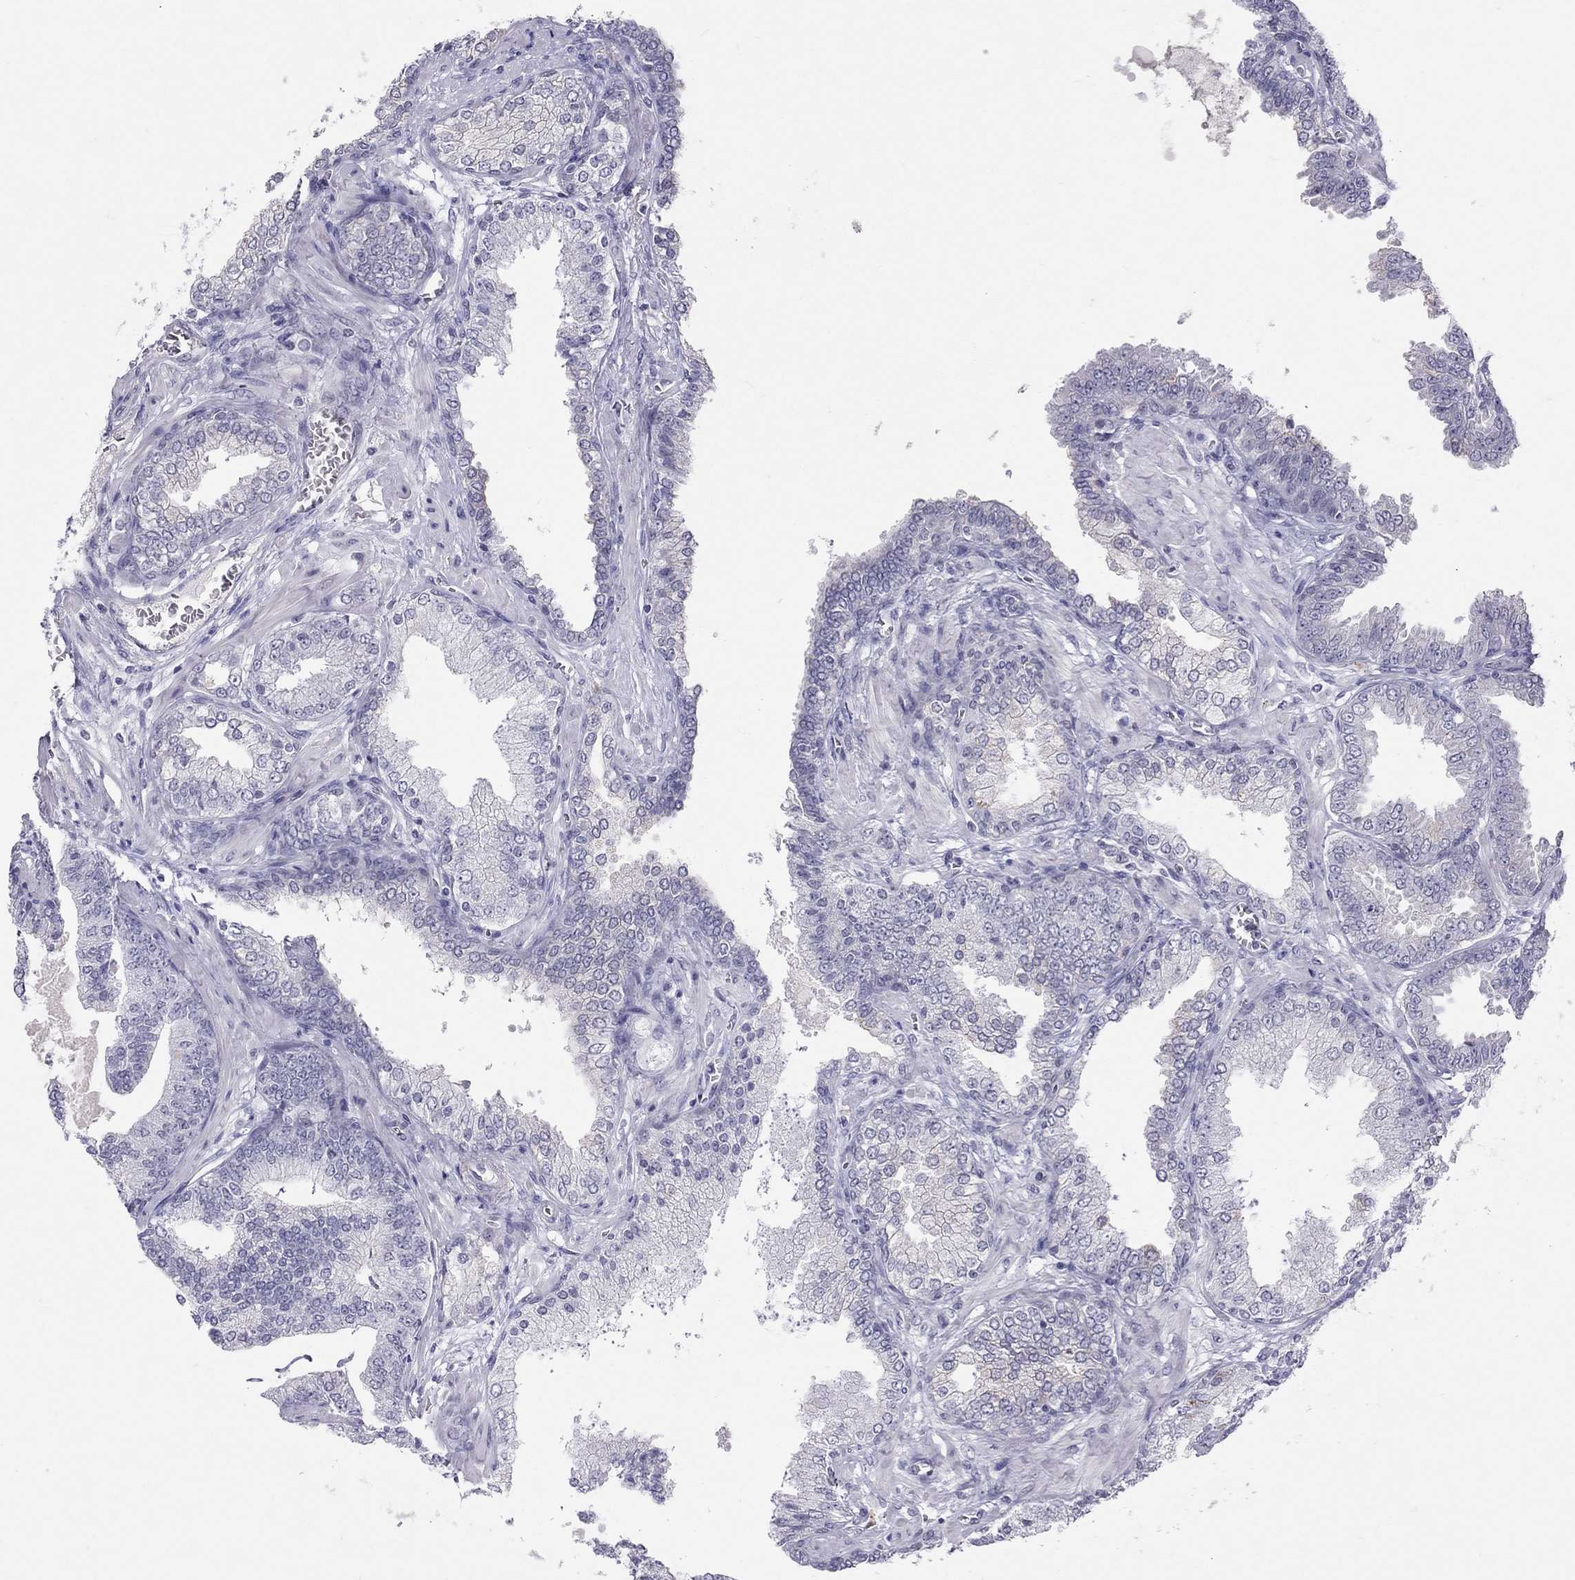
{"staining": {"intensity": "negative", "quantity": "none", "location": "none"}, "tissue": "prostate cancer", "cell_type": "Tumor cells", "image_type": "cancer", "snomed": [{"axis": "morphology", "description": "Adenocarcinoma, NOS"}, {"axis": "topography", "description": "Prostate"}], "caption": "High magnification brightfield microscopy of prostate adenocarcinoma stained with DAB (brown) and counterstained with hematoxylin (blue): tumor cells show no significant staining.", "gene": "JHY", "patient": {"sex": "male", "age": 64}}